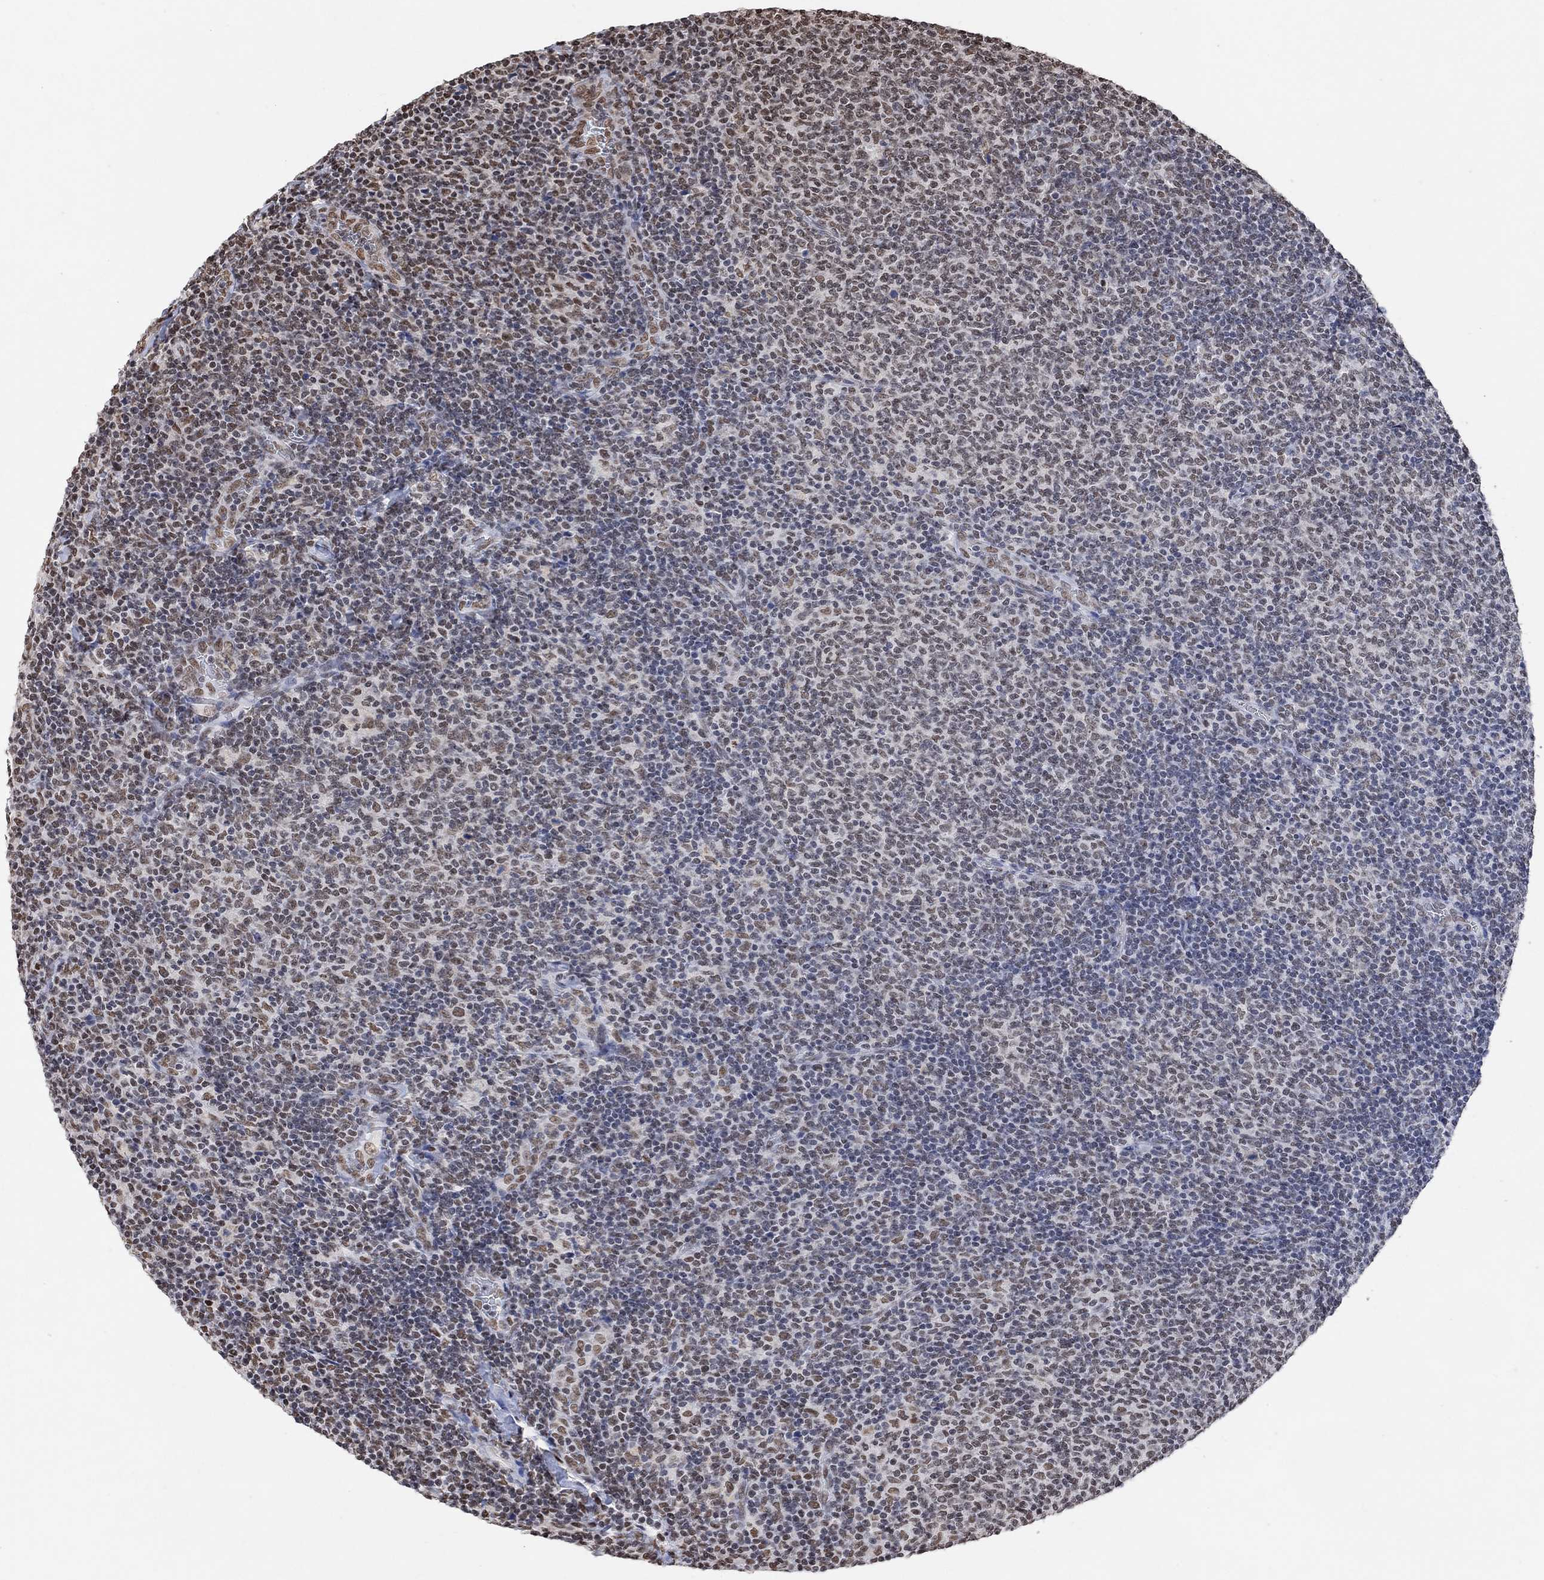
{"staining": {"intensity": "weak", "quantity": ">75%", "location": "nuclear"}, "tissue": "lymphoma", "cell_type": "Tumor cells", "image_type": "cancer", "snomed": [{"axis": "morphology", "description": "Malignant lymphoma, non-Hodgkin's type, Low grade"}, {"axis": "topography", "description": "Lymph node"}], "caption": "This micrograph exhibits immunohistochemistry staining of human lymphoma, with low weak nuclear positivity in about >75% of tumor cells.", "gene": "USP39", "patient": {"sex": "male", "age": 52}}